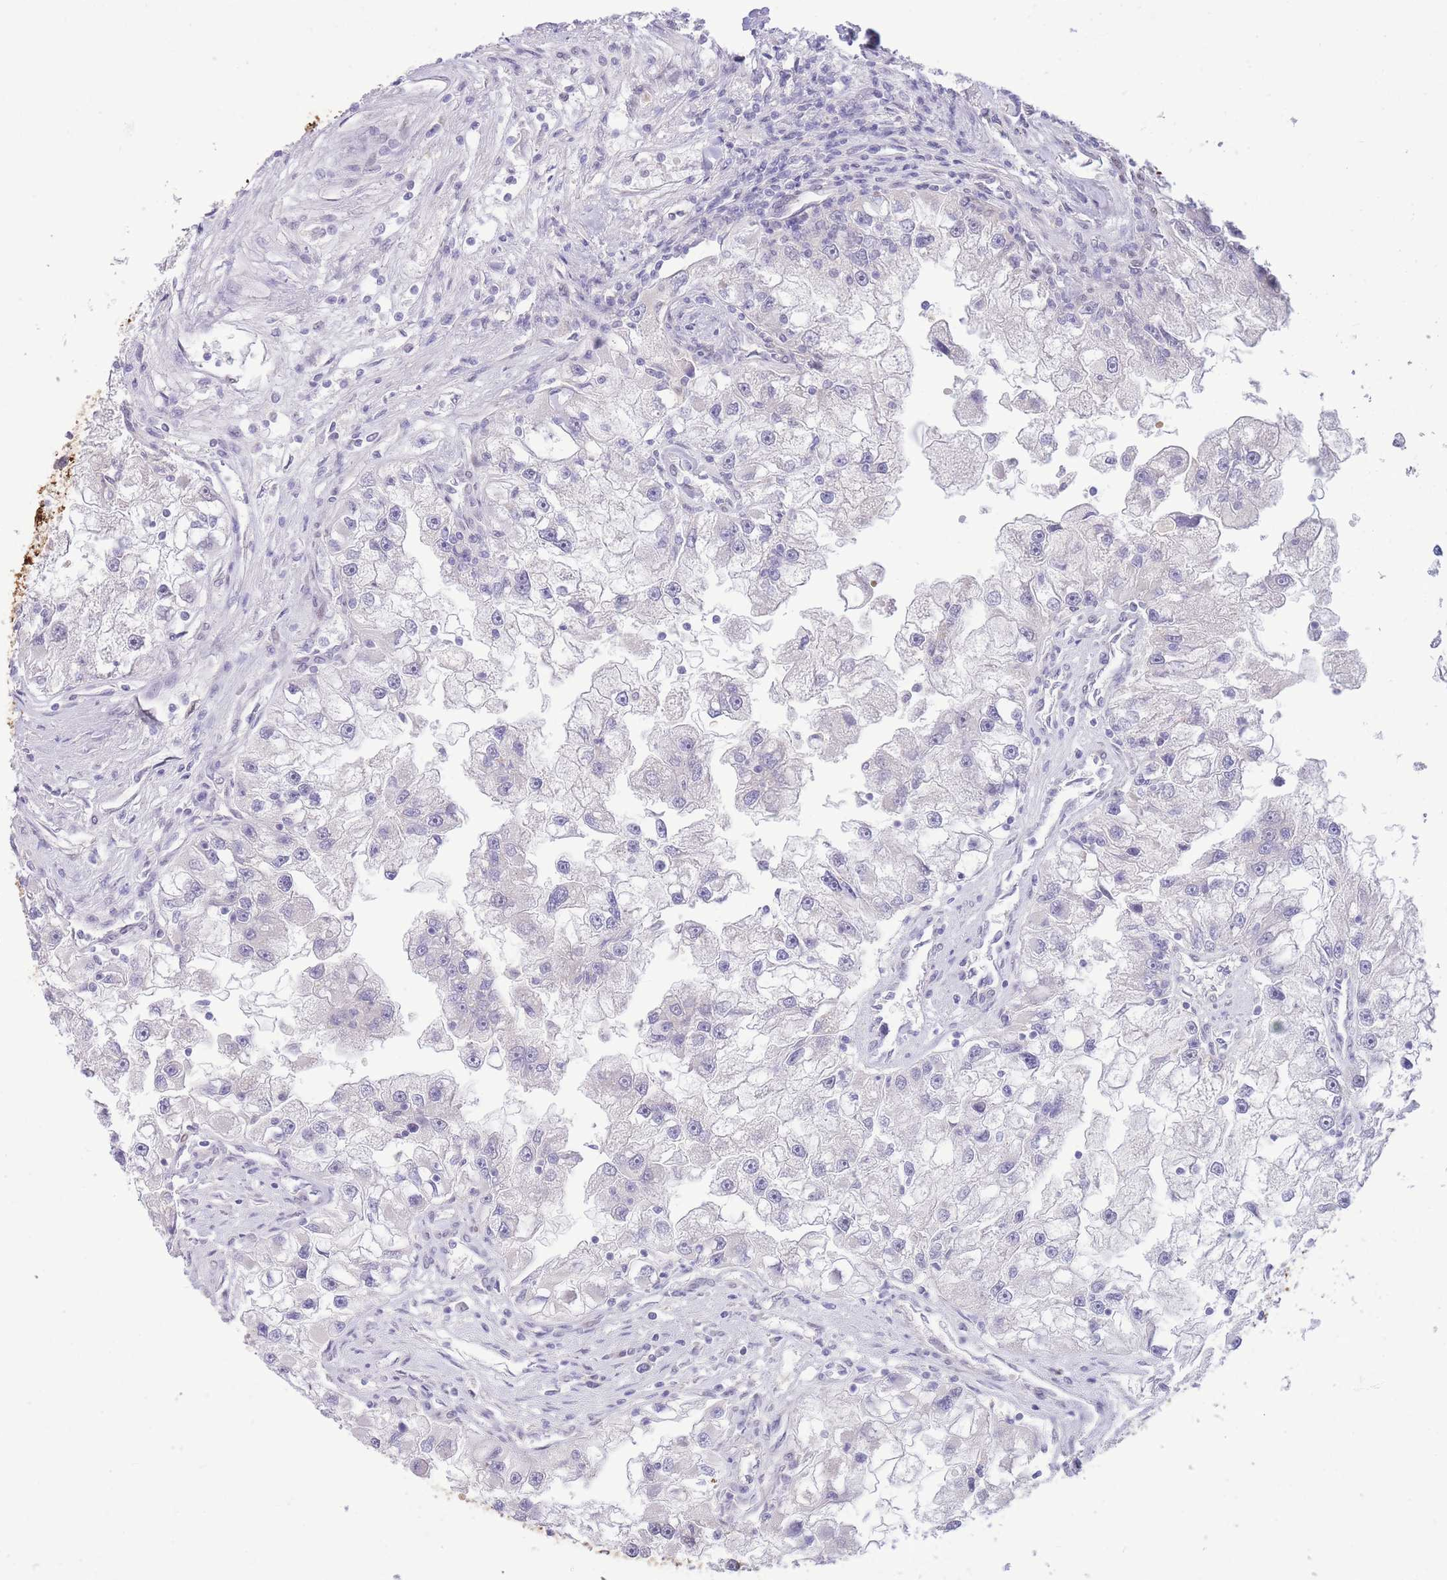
{"staining": {"intensity": "negative", "quantity": "none", "location": "none"}, "tissue": "renal cancer", "cell_type": "Tumor cells", "image_type": "cancer", "snomed": [{"axis": "morphology", "description": "Adenocarcinoma, NOS"}, {"axis": "topography", "description": "Kidney"}], "caption": "Tumor cells are negative for protein expression in human renal cancer.", "gene": "FBXO46", "patient": {"sex": "male", "age": 63}}